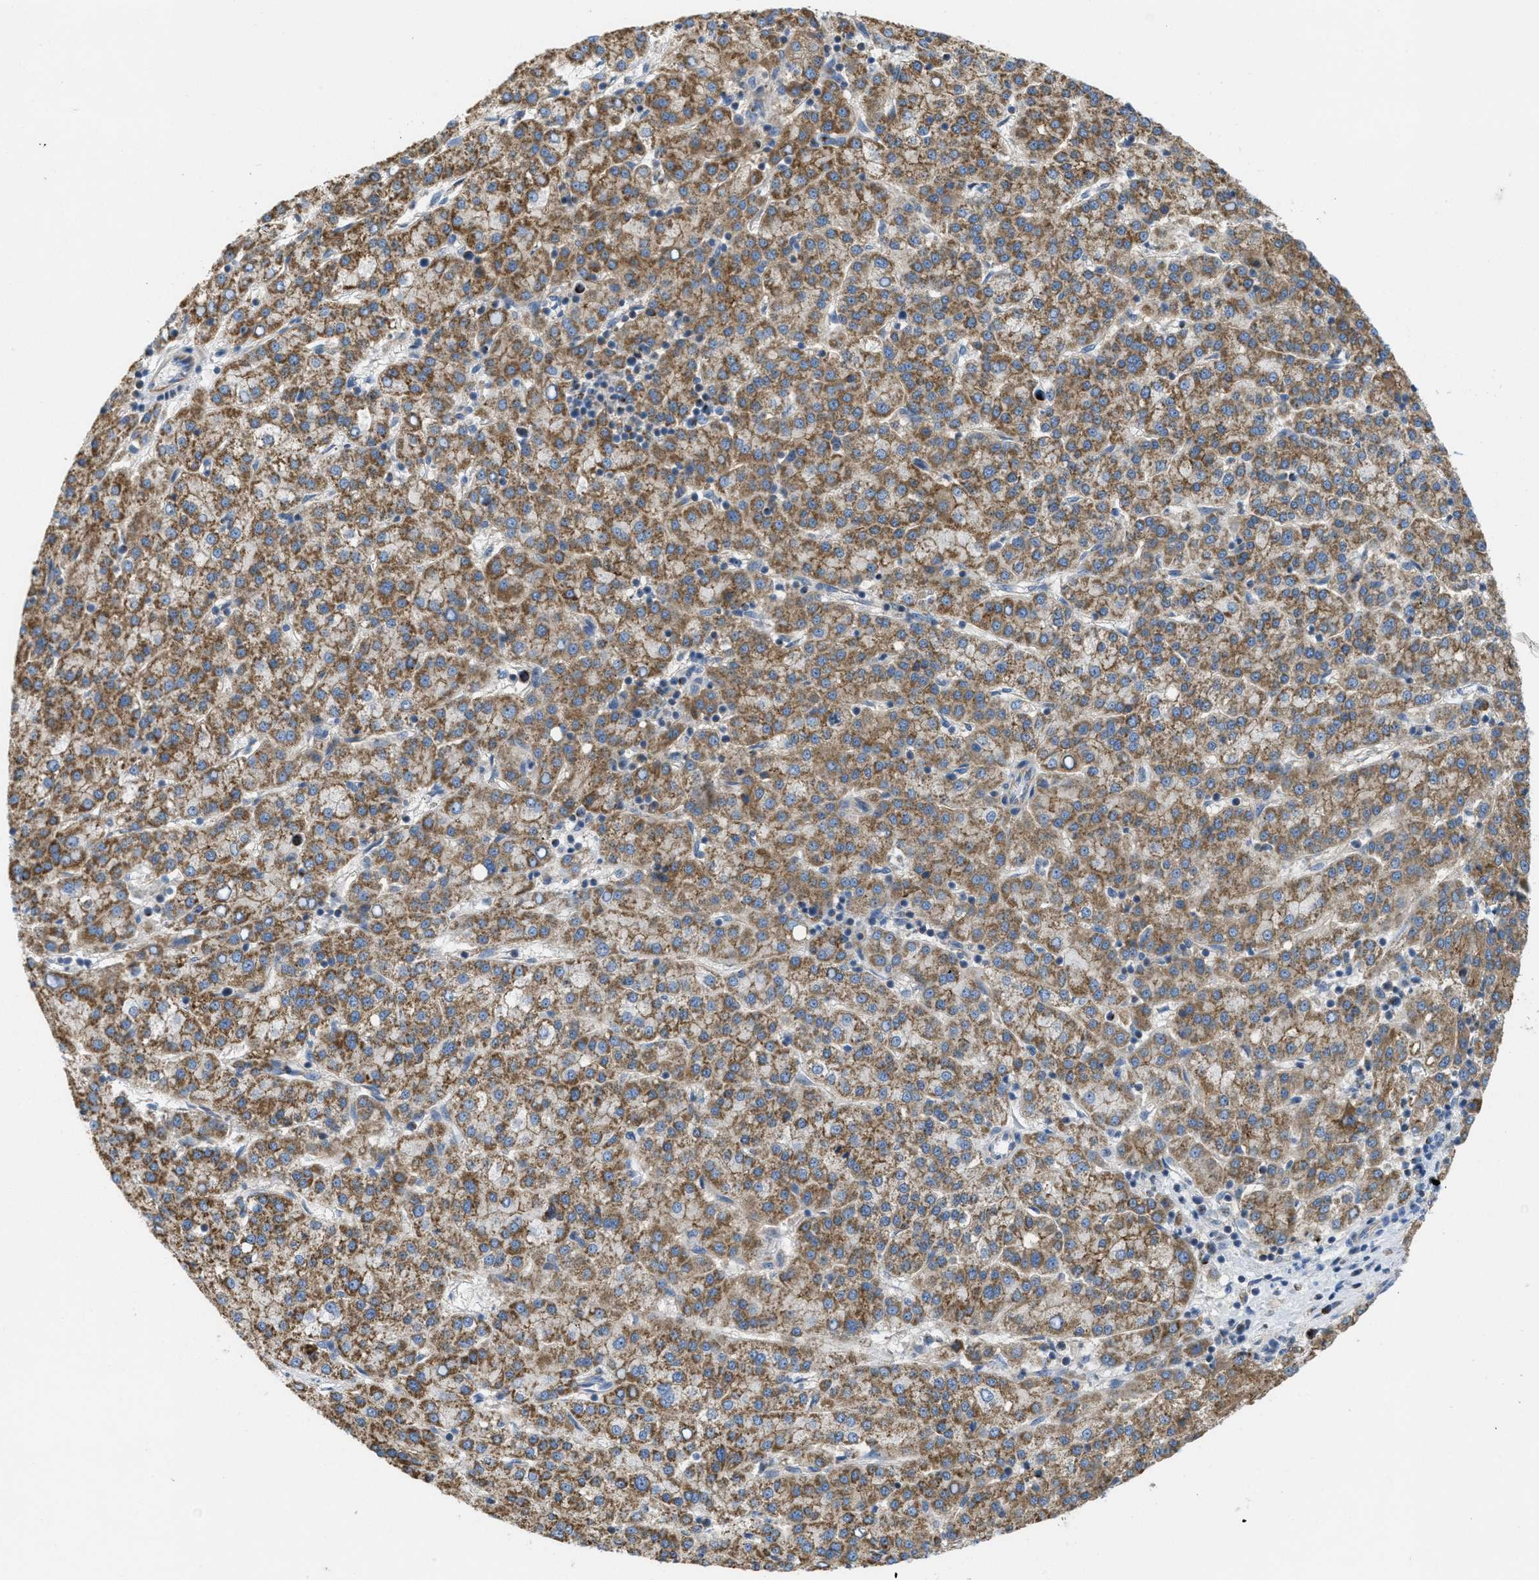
{"staining": {"intensity": "strong", "quantity": ">75%", "location": "cytoplasmic/membranous"}, "tissue": "liver cancer", "cell_type": "Tumor cells", "image_type": "cancer", "snomed": [{"axis": "morphology", "description": "Carcinoma, Hepatocellular, NOS"}, {"axis": "topography", "description": "Liver"}], "caption": "Liver cancer stained with DAB immunohistochemistry demonstrates high levels of strong cytoplasmic/membranous positivity in about >75% of tumor cells.", "gene": "BTN3A1", "patient": {"sex": "female", "age": 58}}